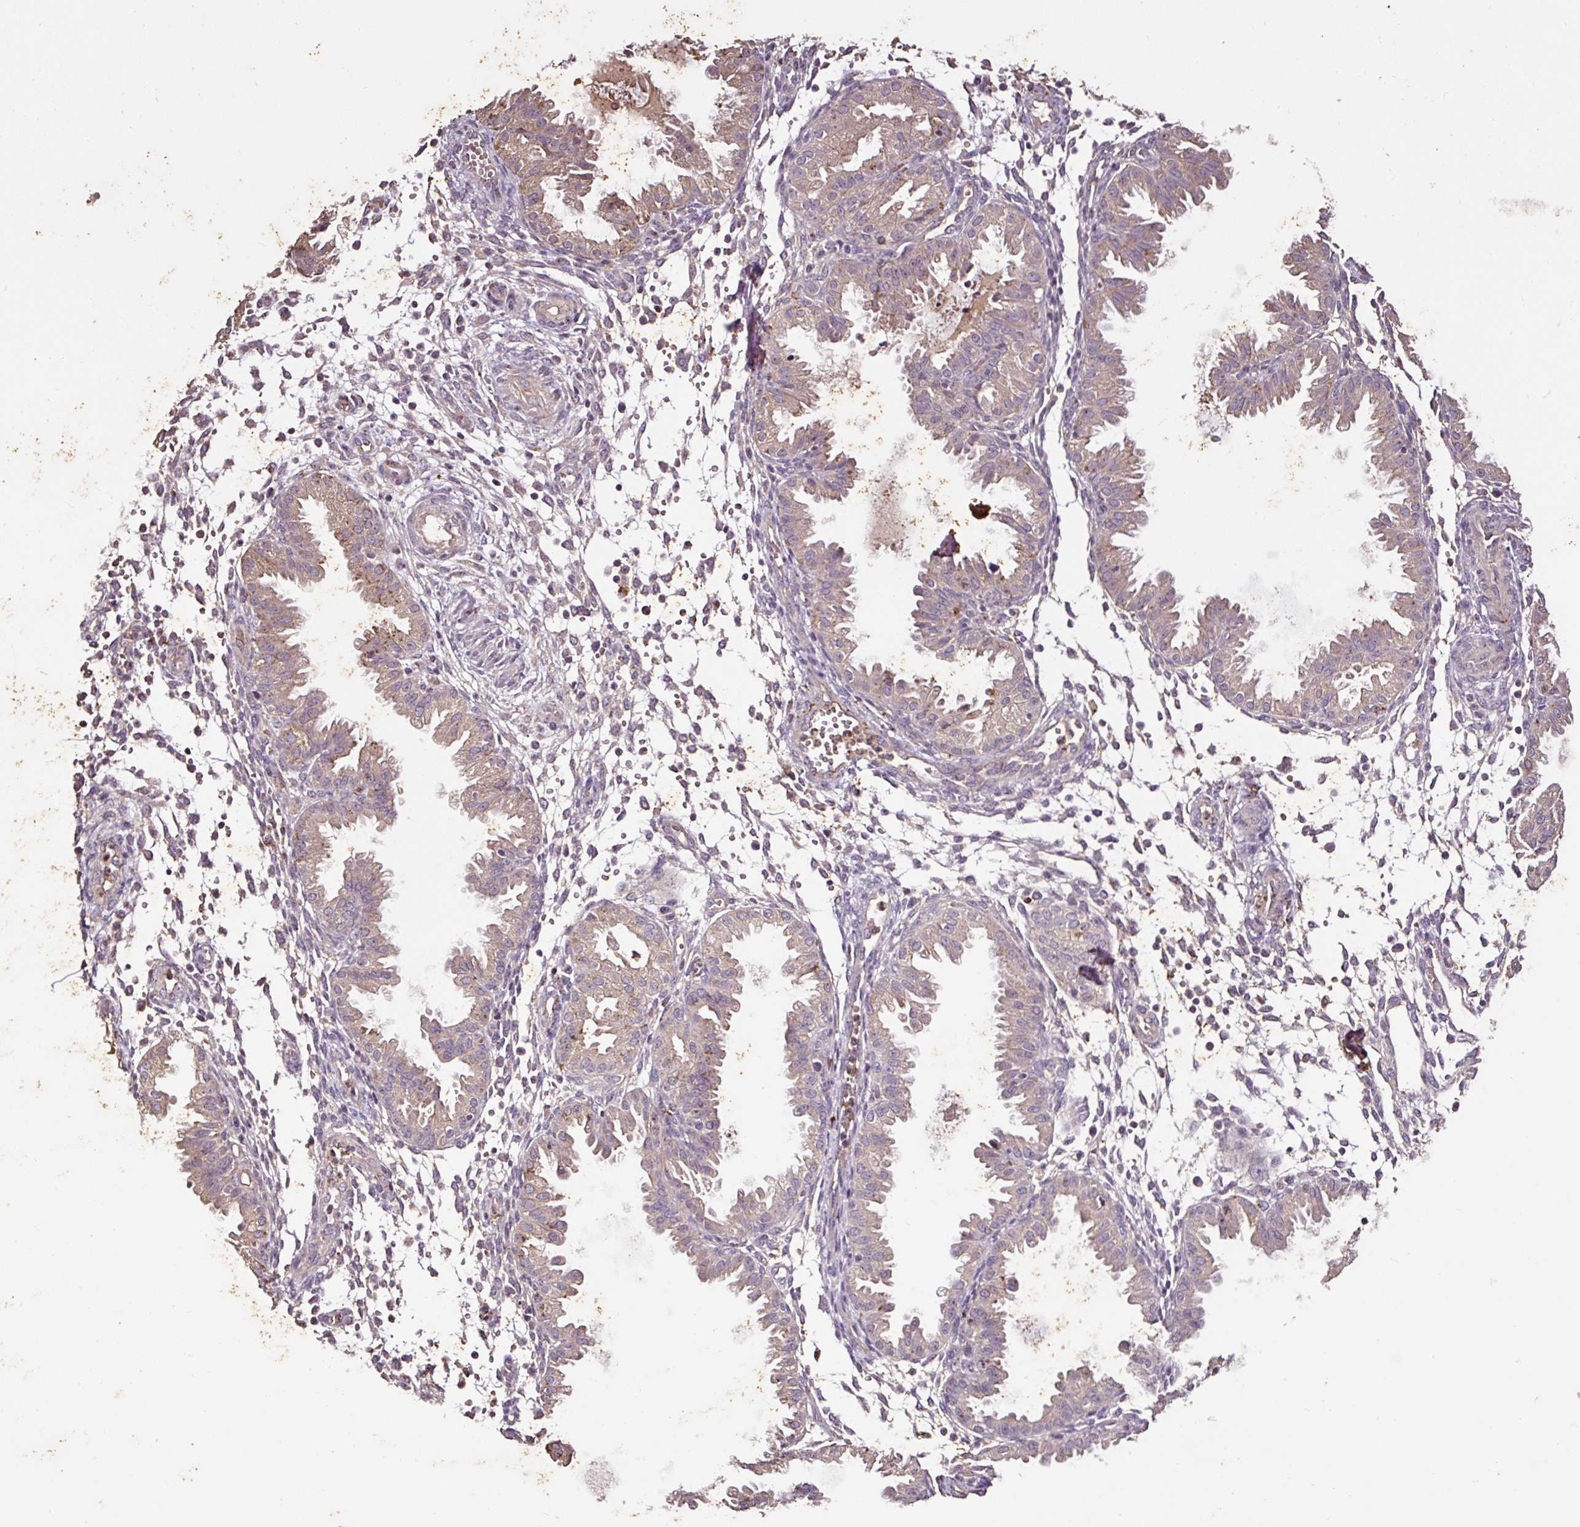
{"staining": {"intensity": "weak", "quantity": "<25%", "location": "cytoplasmic/membranous"}, "tissue": "endometrium", "cell_type": "Cells in endometrial stroma", "image_type": "normal", "snomed": [{"axis": "morphology", "description": "Normal tissue, NOS"}, {"axis": "topography", "description": "Endometrium"}], "caption": "Micrograph shows no significant protein expression in cells in endometrial stroma of unremarkable endometrium. Nuclei are stained in blue.", "gene": "LRTM2", "patient": {"sex": "female", "age": 33}}